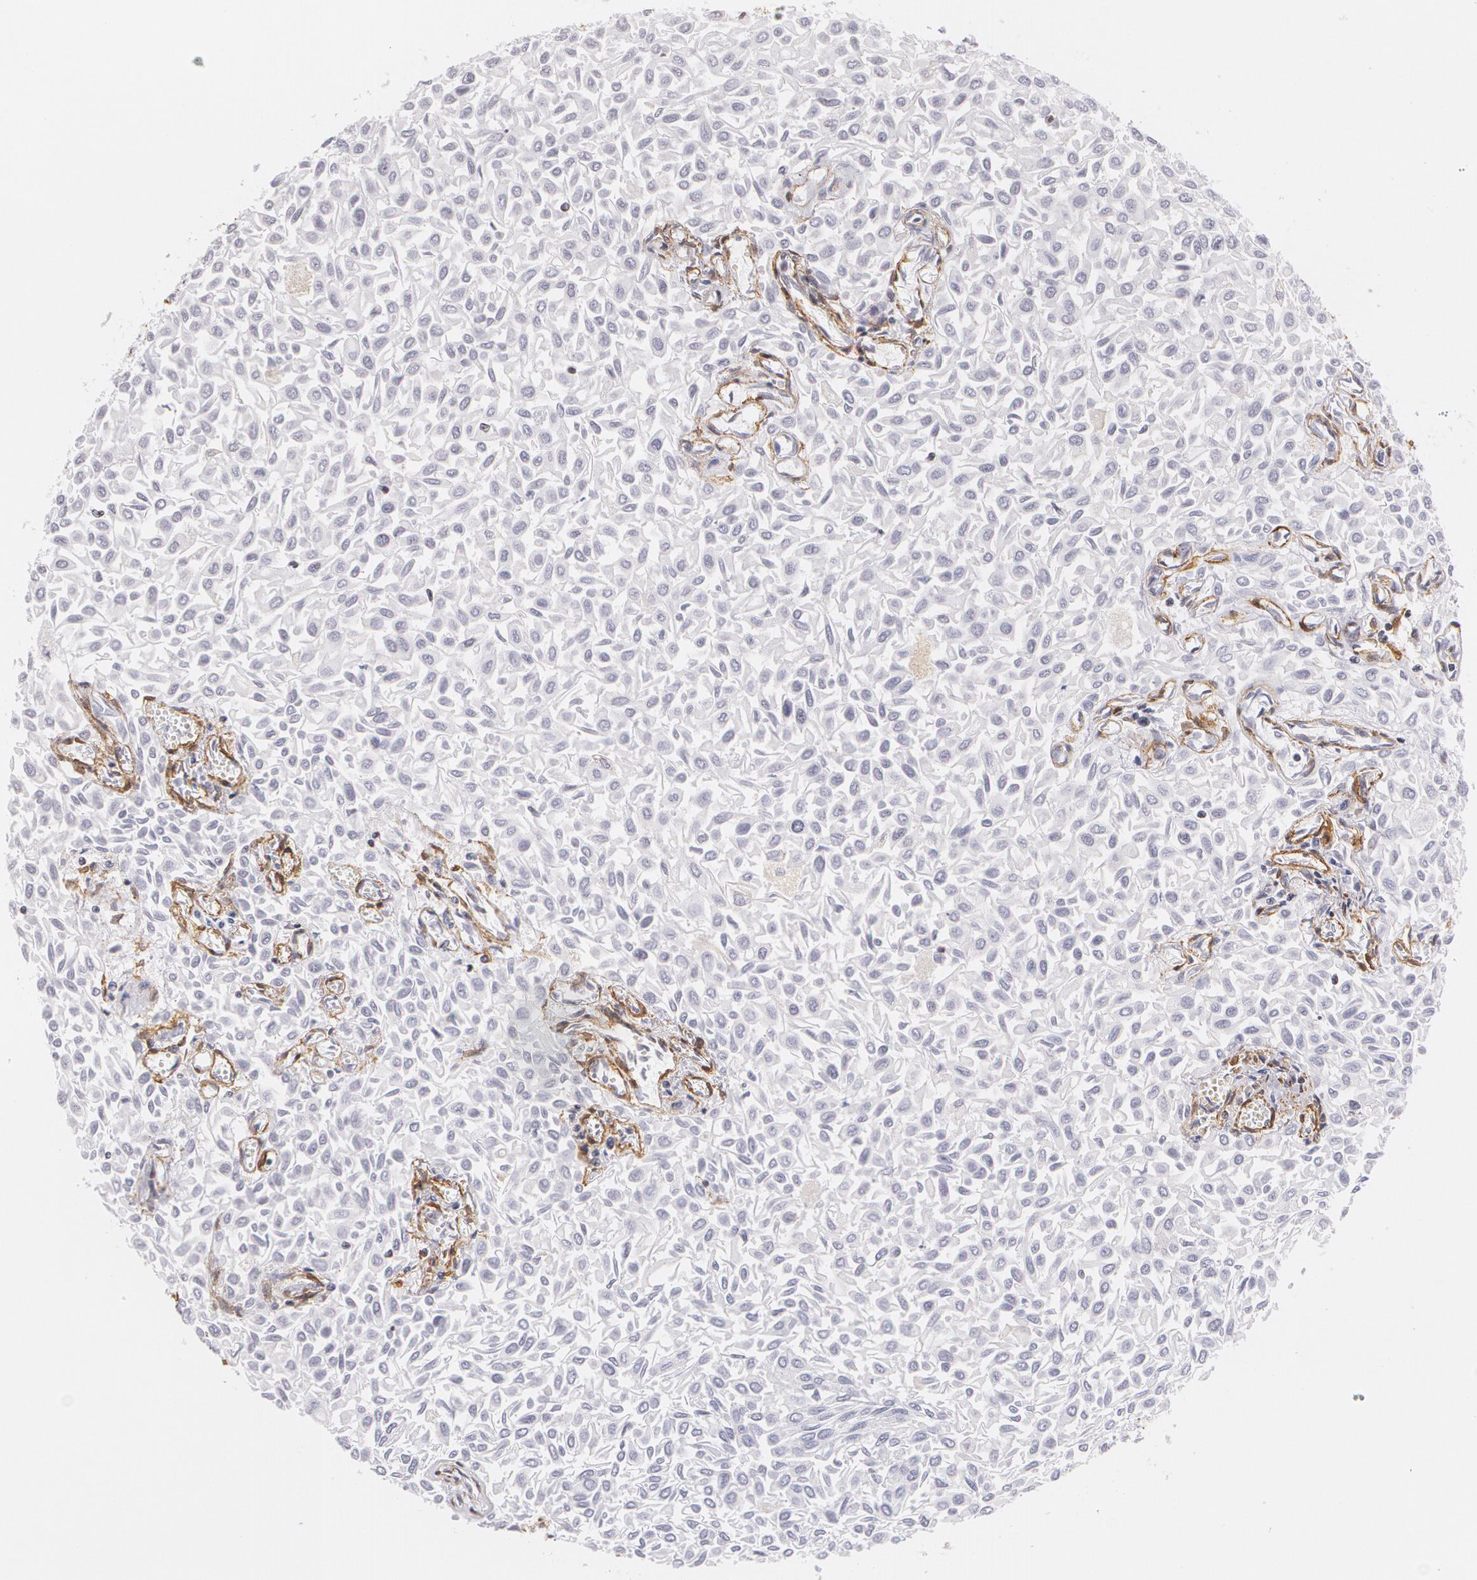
{"staining": {"intensity": "negative", "quantity": "none", "location": "none"}, "tissue": "urothelial cancer", "cell_type": "Tumor cells", "image_type": "cancer", "snomed": [{"axis": "morphology", "description": "Urothelial carcinoma, Low grade"}, {"axis": "topography", "description": "Urinary bladder"}], "caption": "DAB (3,3'-diaminobenzidine) immunohistochemical staining of human urothelial carcinoma (low-grade) exhibits no significant positivity in tumor cells.", "gene": "VAMP1", "patient": {"sex": "male", "age": 64}}